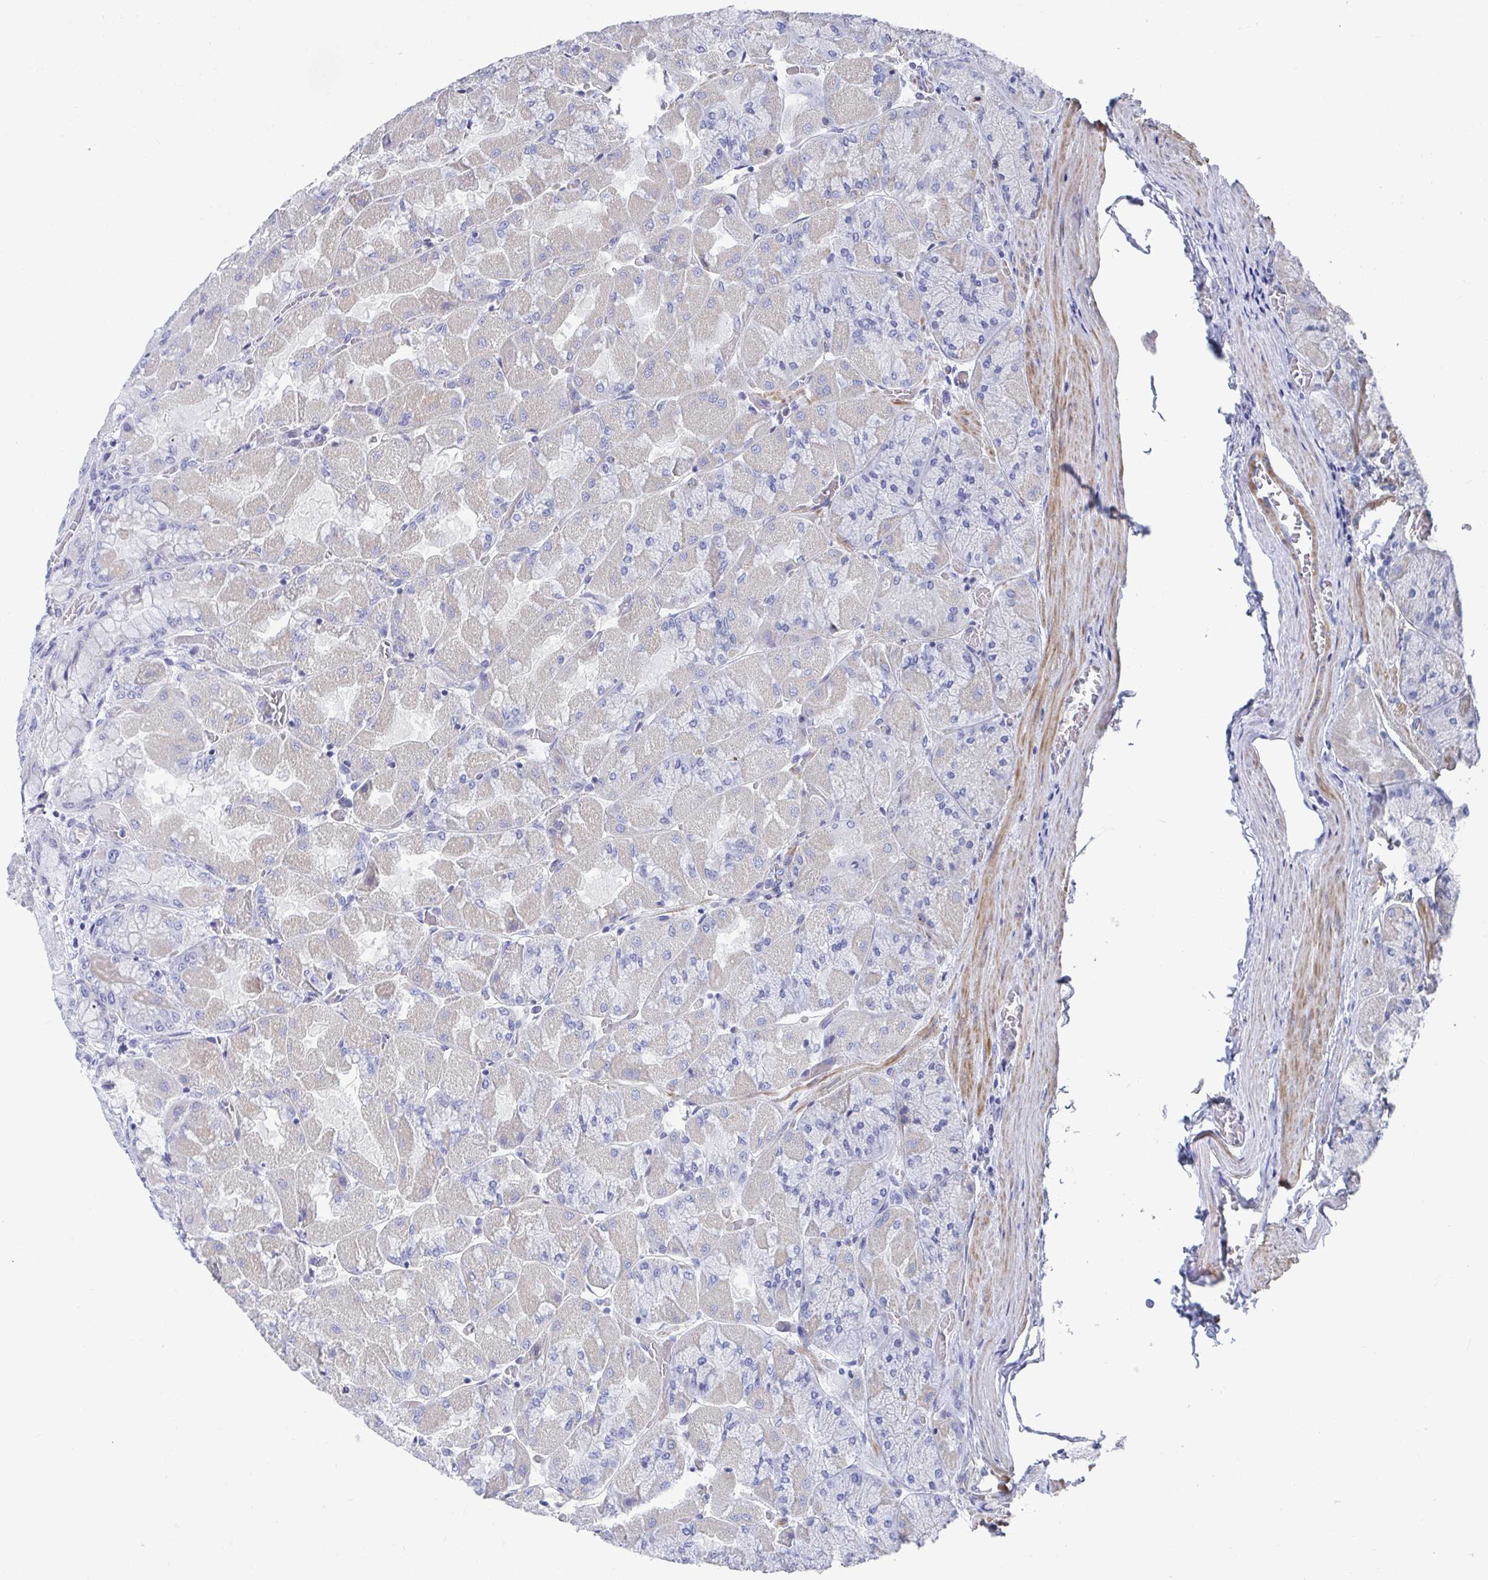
{"staining": {"intensity": "negative", "quantity": "none", "location": "none"}, "tissue": "stomach", "cell_type": "Glandular cells", "image_type": "normal", "snomed": [{"axis": "morphology", "description": "Normal tissue, NOS"}, {"axis": "topography", "description": "Stomach"}], "caption": "Glandular cells show no significant protein staining in benign stomach. (DAB (3,3'-diaminobenzidine) IHC visualized using brightfield microscopy, high magnification).", "gene": "ZFP82", "patient": {"sex": "female", "age": 61}}